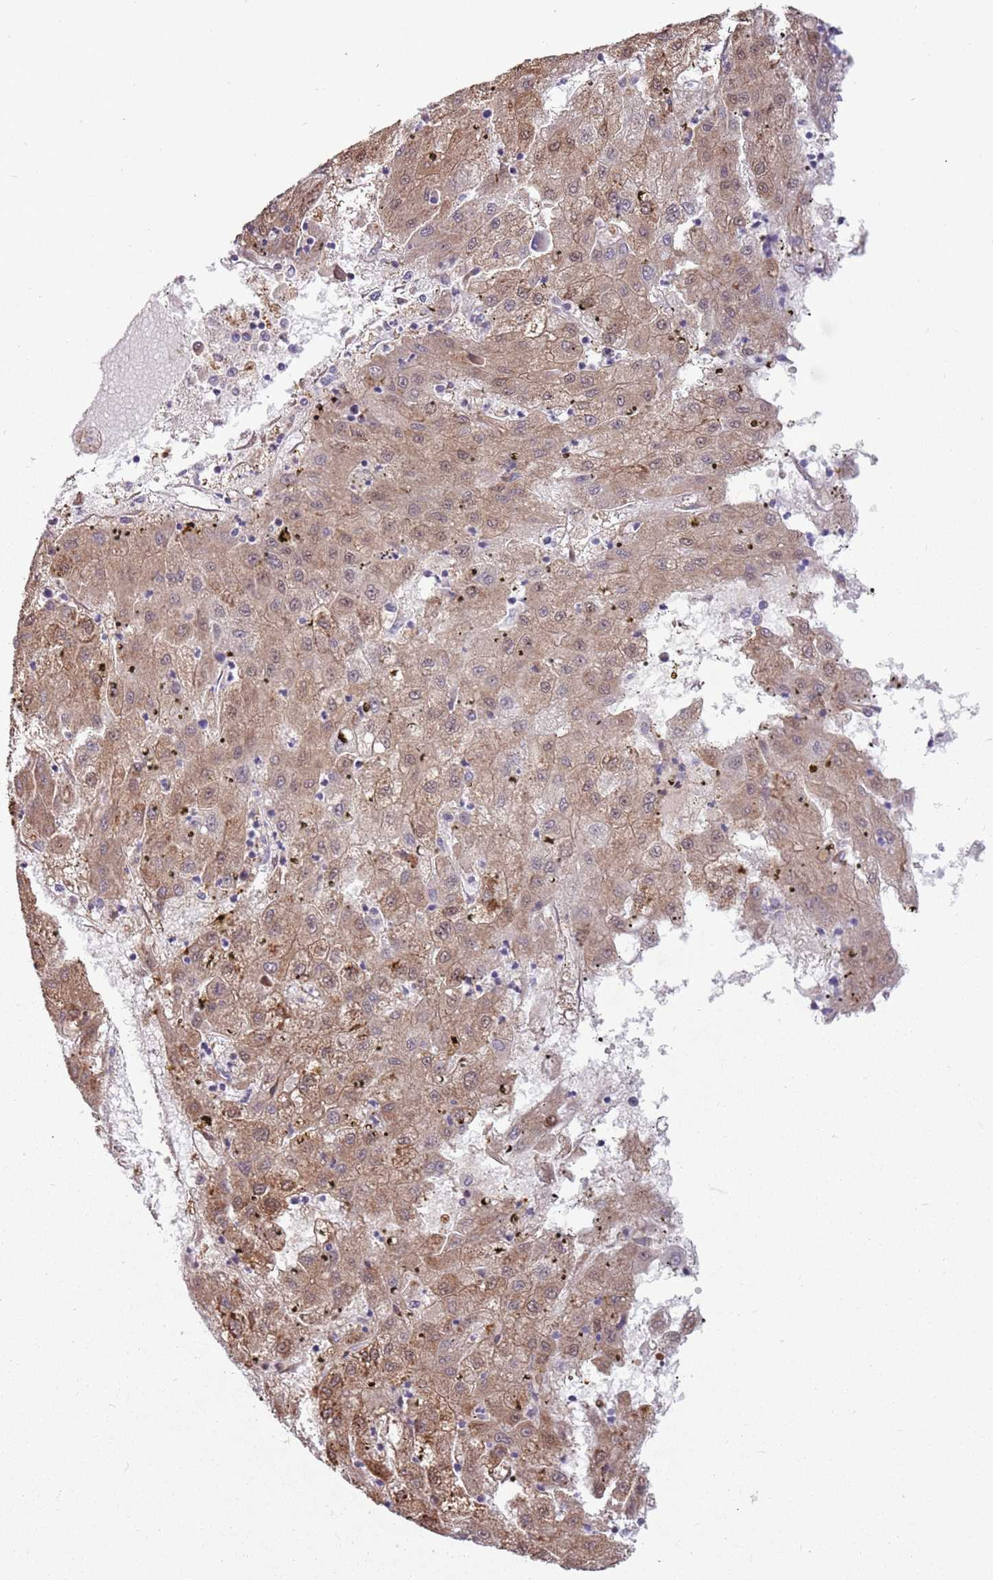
{"staining": {"intensity": "moderate", "quantity": ">75%", "location": "cytoplasmic/membranous,nuclear"}, "tissue": "liver cancer", "cell_type": "Tumor cells", "image_type": "cancer", "snomed": [{"axis": "morphology", "description": "Carcinoma, Hepatocellular, NOS"}, {"axis": "topography", "description": "Liver"}], "caption": "Tumor cells exhibit moderate cytoplasmic/membranous and nuclear staining in about >75% of cells in liver hepatocellular carcinoma.", "gene": "CCDC150", "patient": {"sex": "male", "age": 72}}